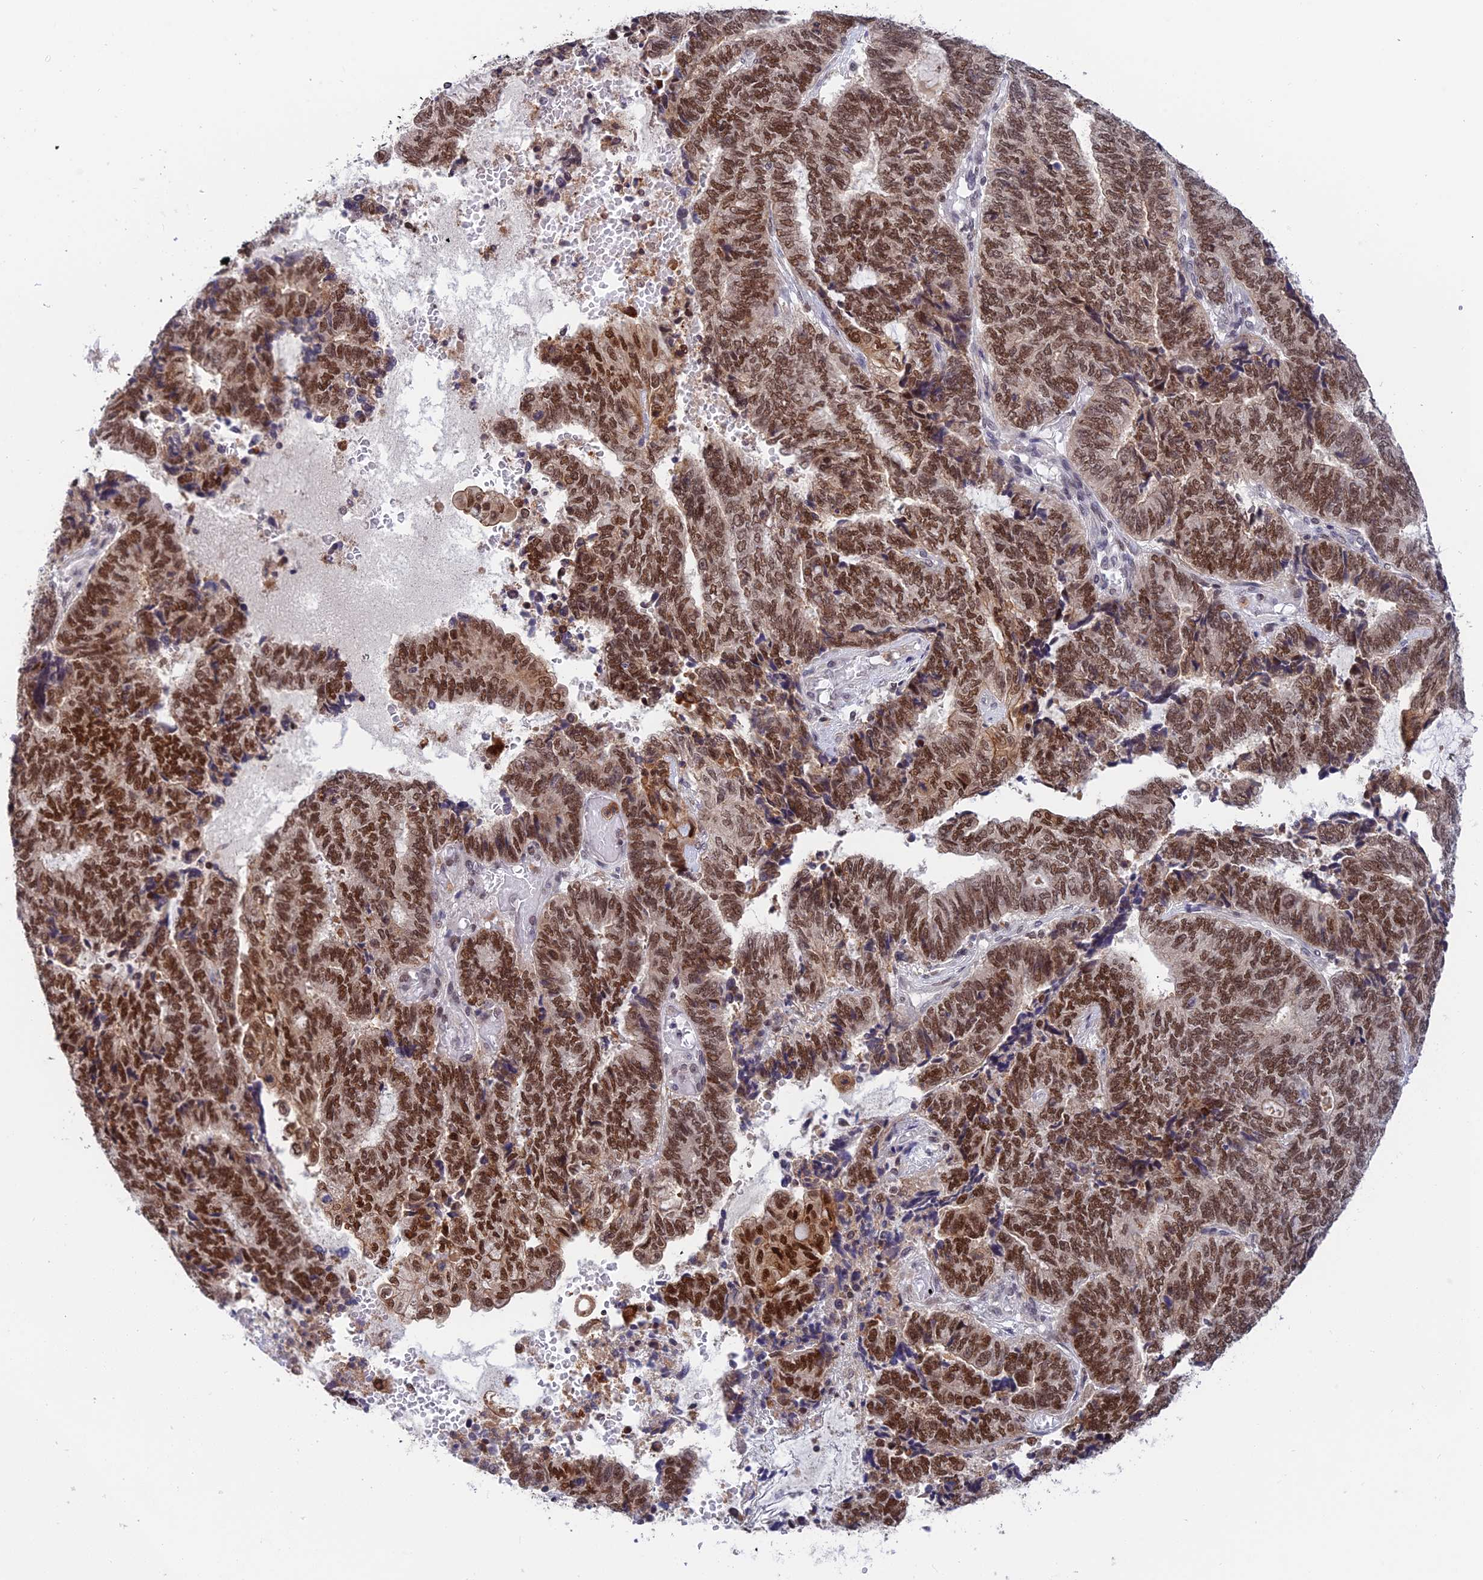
{"staining": {"intensity": "moderate", "quantity": ">75%", "location": "nuclear"}, "tissue": "endometrial cancer", "cell_type": "Tumor cells", "image_type": "cancer", "snomed": [{"axis": "morphology", "description": "Adenocarcinoma, NOS"}, {"axis": "topography", "description": "Uterus"}, {"axis": "topography", "description": "Endometrium"}], "caption": "This is a photomicrograph of immunohistochemistry staining of endometrial cancer (adenocarcinoma), which shows moderate staining in the nuclear of tumor cells.", "gene": "TCEA1", "patient": {"sex": "female", "age": 70}}